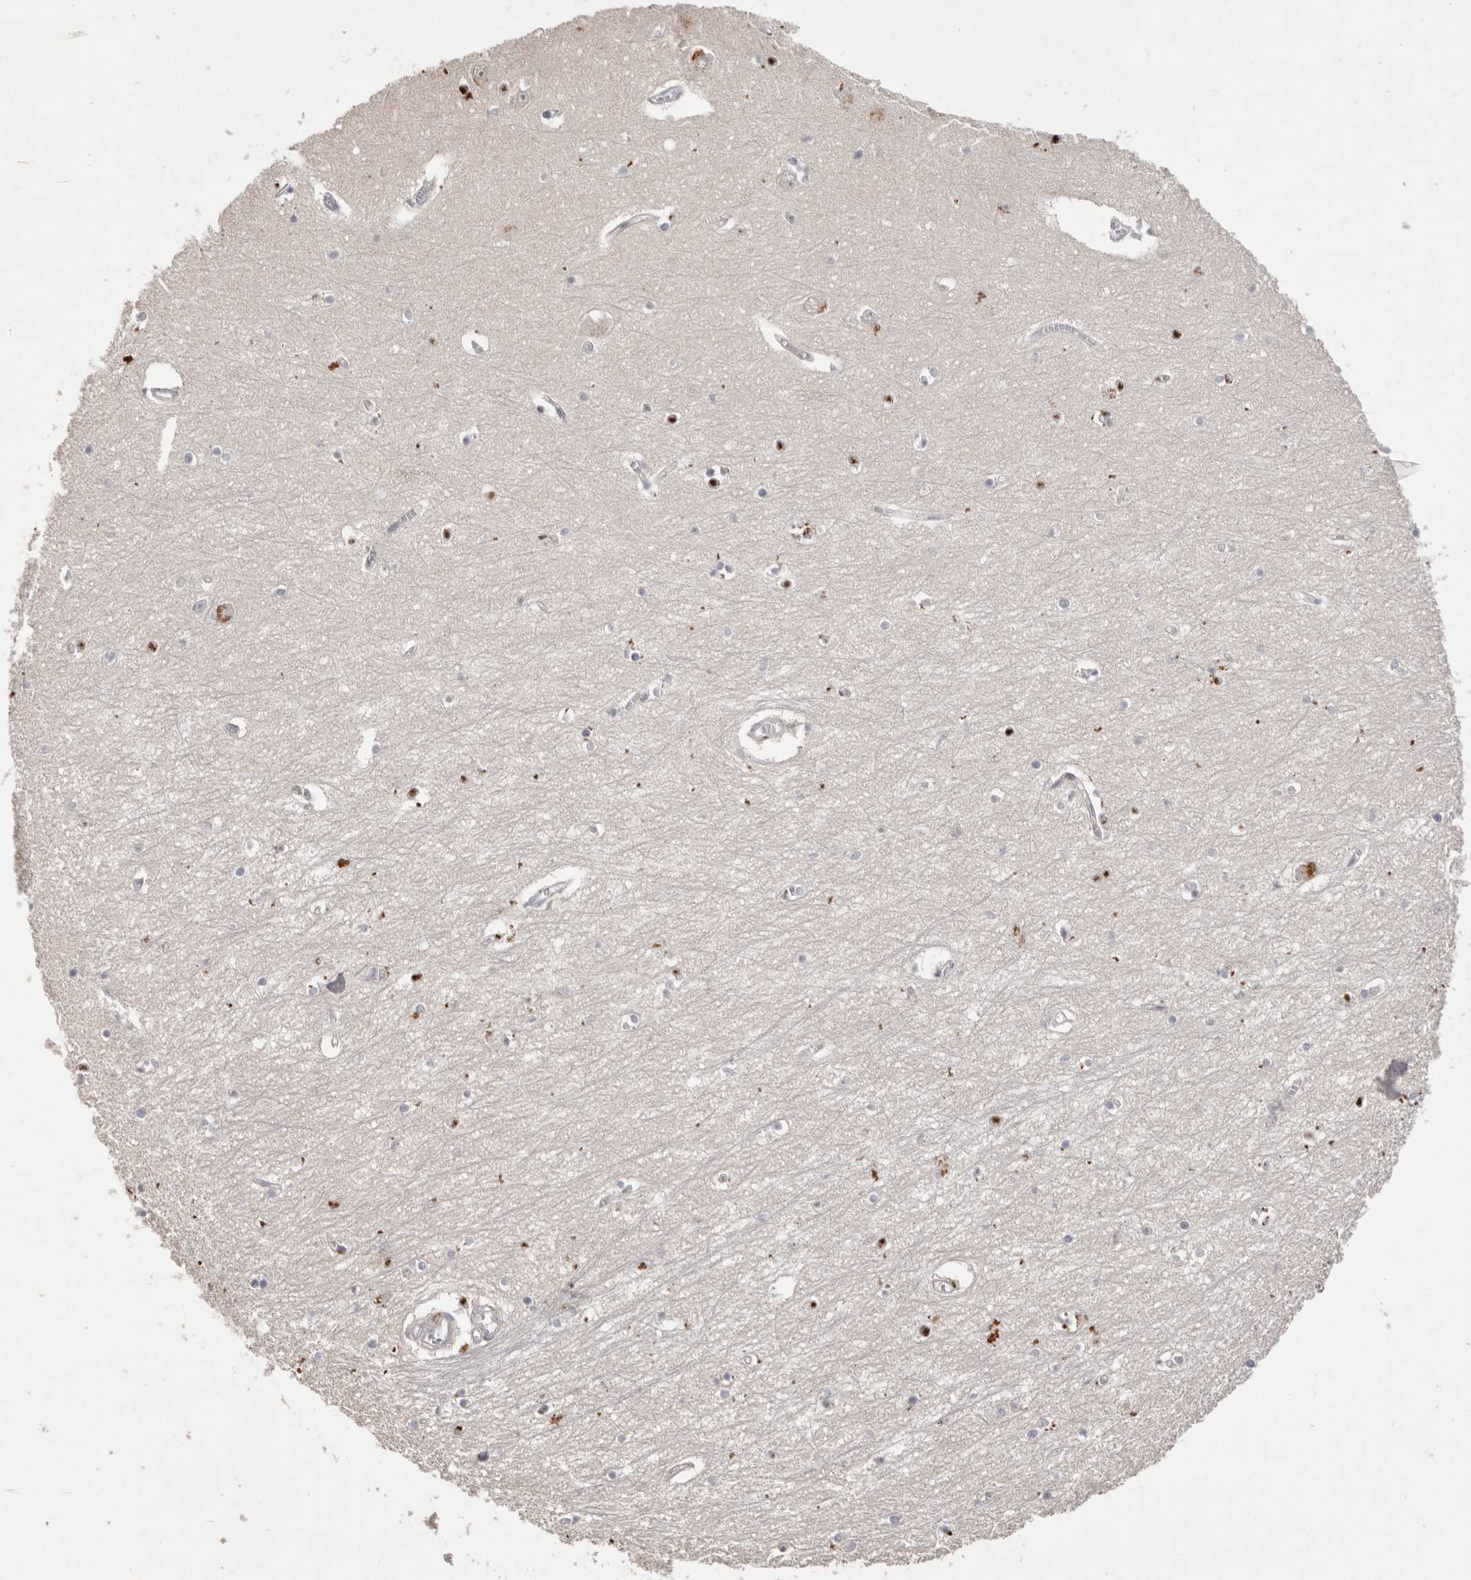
{"staining": {"intensity": "moderate", "quantity": "<25%", "location": "nuclear"}, "tissue": "hippocampus", "cell_type": "Glial cells", "image_type": "normal", "snomed": [{"axis": "morphology", "description": "Normal tissue, NOS"}, {"axis": "topography", "description": "Hippocampus"}], "caption": "Moderate nuclear positivity for a protein is seen in about <25% of glial cells of unremarkable hippocampus using immunohistochemistry (IHC).", "gene": "HUS1", "patient": {"sex": "male", "age": 70}}